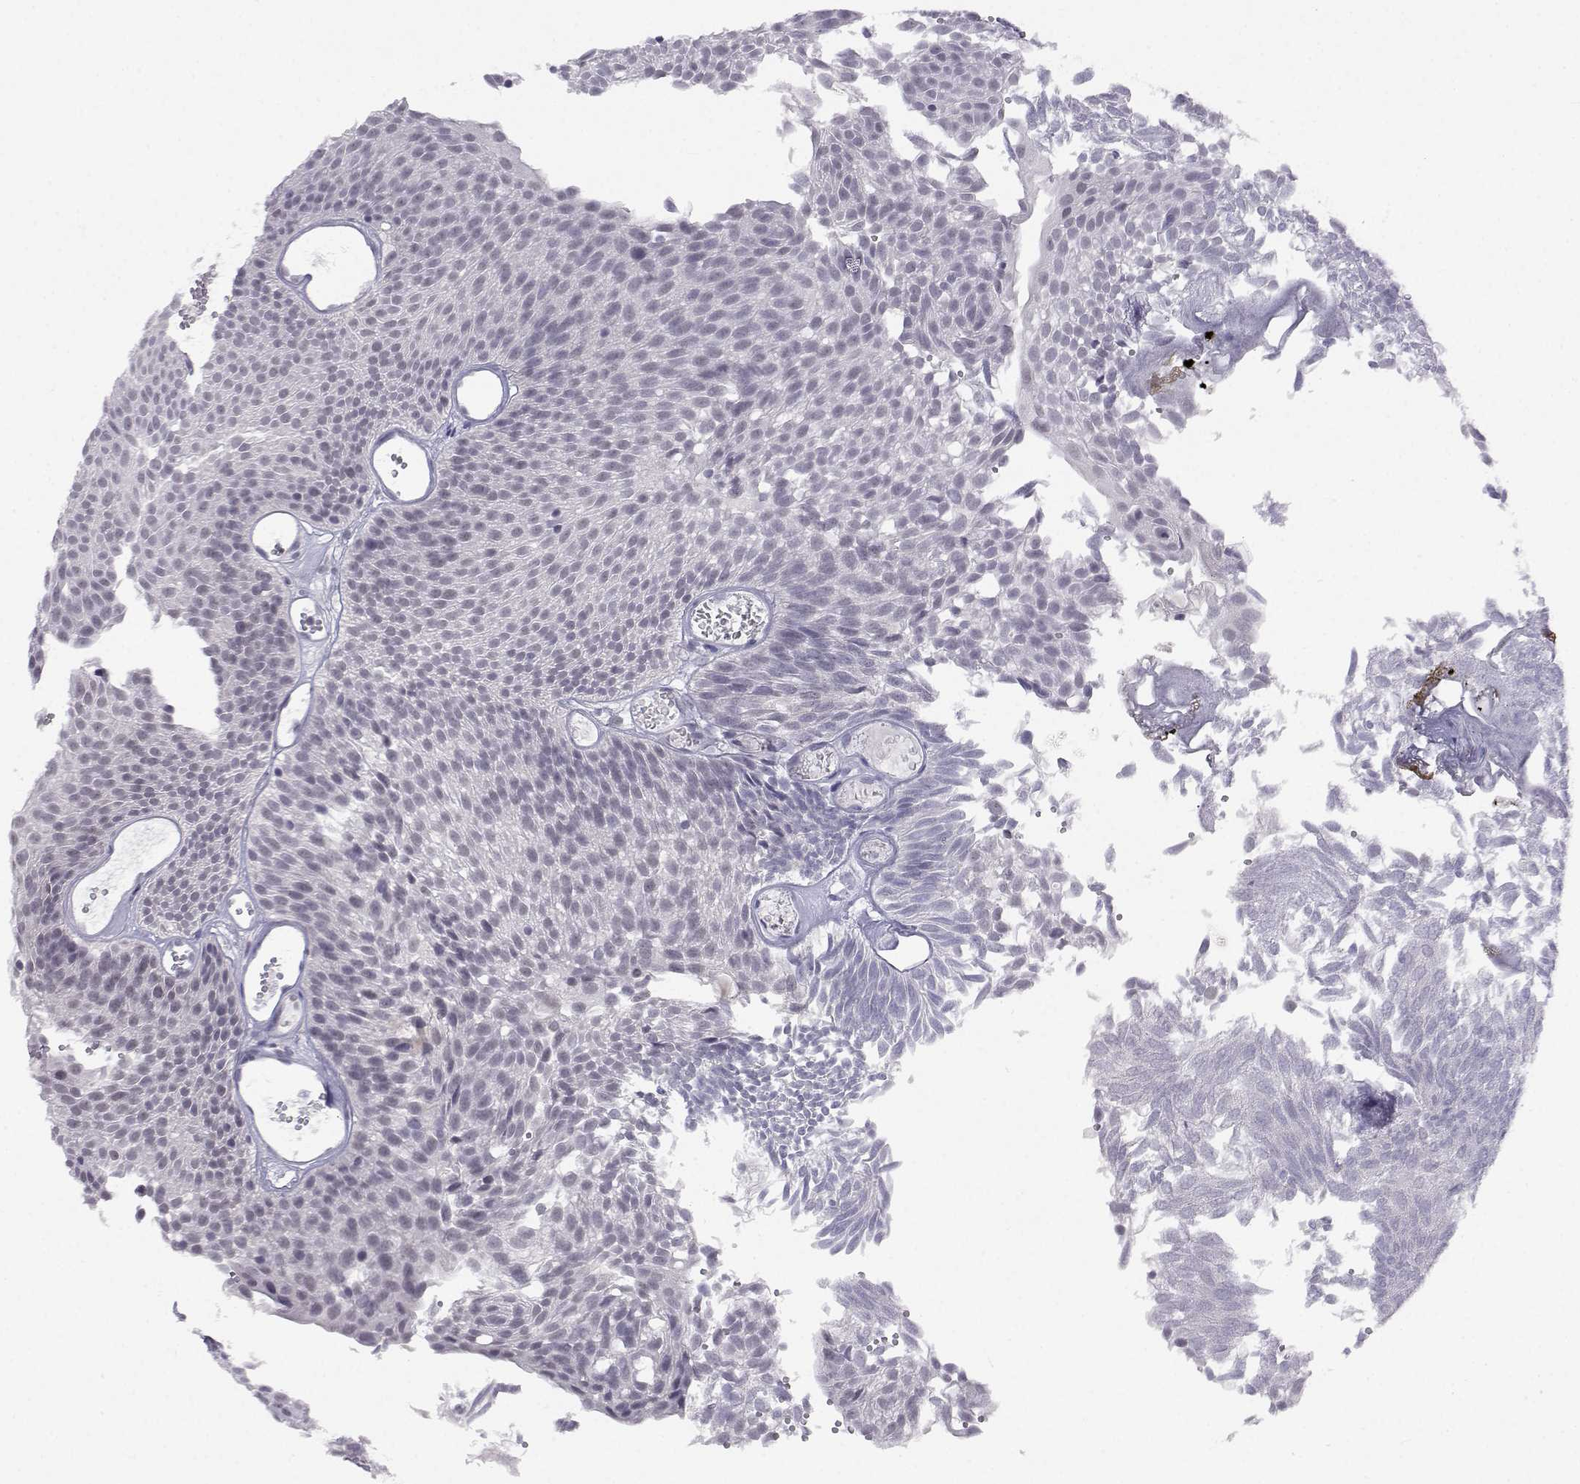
{"staining": {"intensity": "negative", "quantity": "none", "location": "none"}, "tissue": "urothelial cancer", "cell_type": "Tumor cells", "image_type": "cancer", "snomed": [{"axis": "morphology", "description": "Urothelial carcinoma, Low grade"}, {"axis": "topography", "description": "Urinary bladder"}], "caption": "Tumor cells show no significant positivity in low-grade urothelial carcinoma.", "gene": "MED26", "patient": {"sex": "male", "age": 52}}